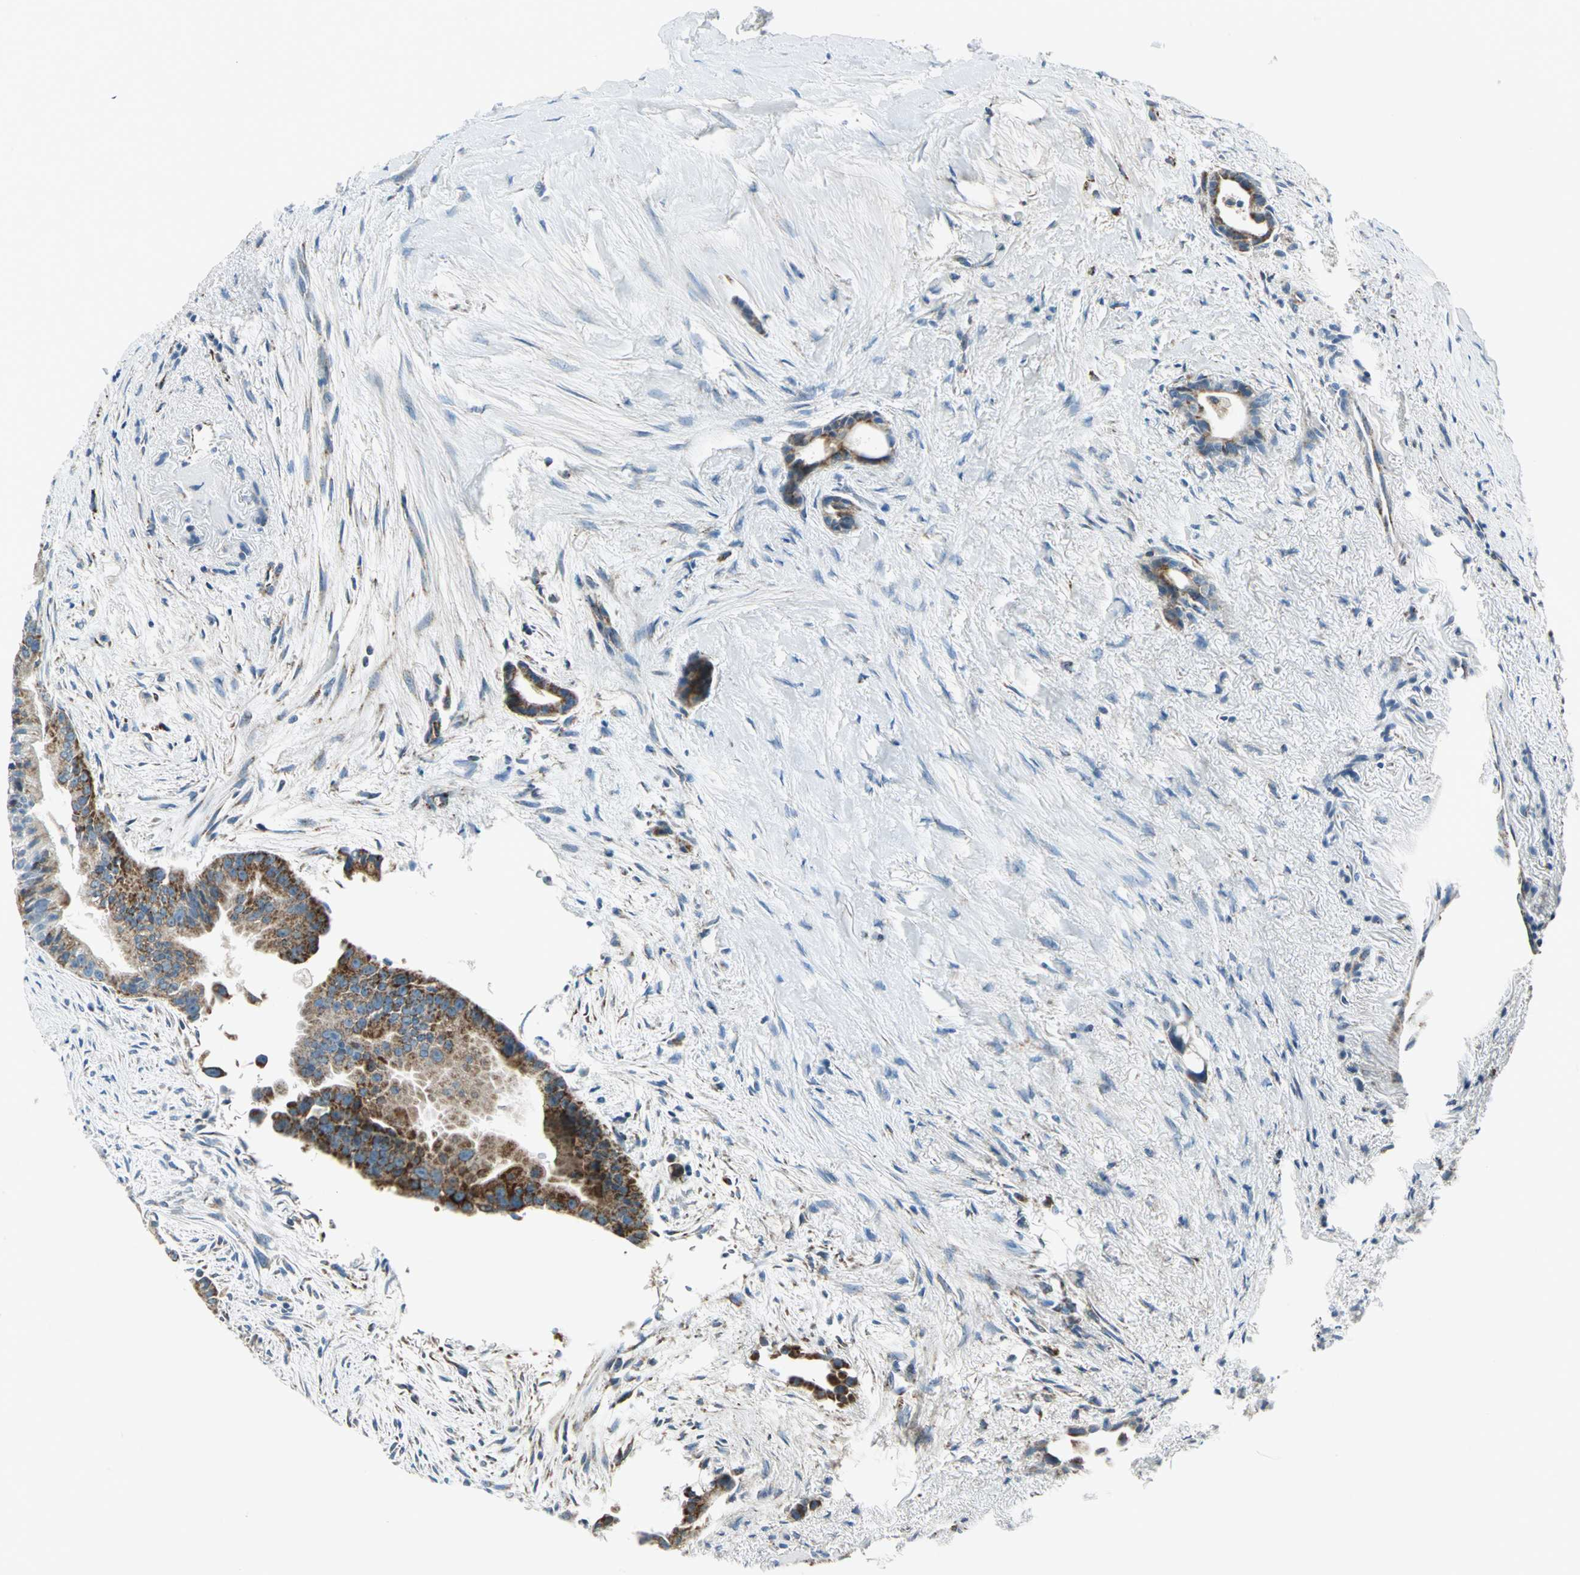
{"staining": {"intensity": "strong", "quantity": ">75%", "location": "cytoplasmic/membranous"}, "tissue": "liver cancer", "cell_type": "Tumor cells", "image_type": "cancer", "snomed": [{"axis": "morphology", "description": "Cholangiocarcinoma"}, {"axis": "topography", "description": "Liver"}], "caption": "DAB (3,3'-diaminobenzidine) immunohistochemical staining of human liver cancer (cholangiocarcinoma) shows strong cytoplasmic/membranous protein positivity in about >75% of tumor cells.", "gene": "ACADM", "patient": {"sex": "female", "age": 55}}